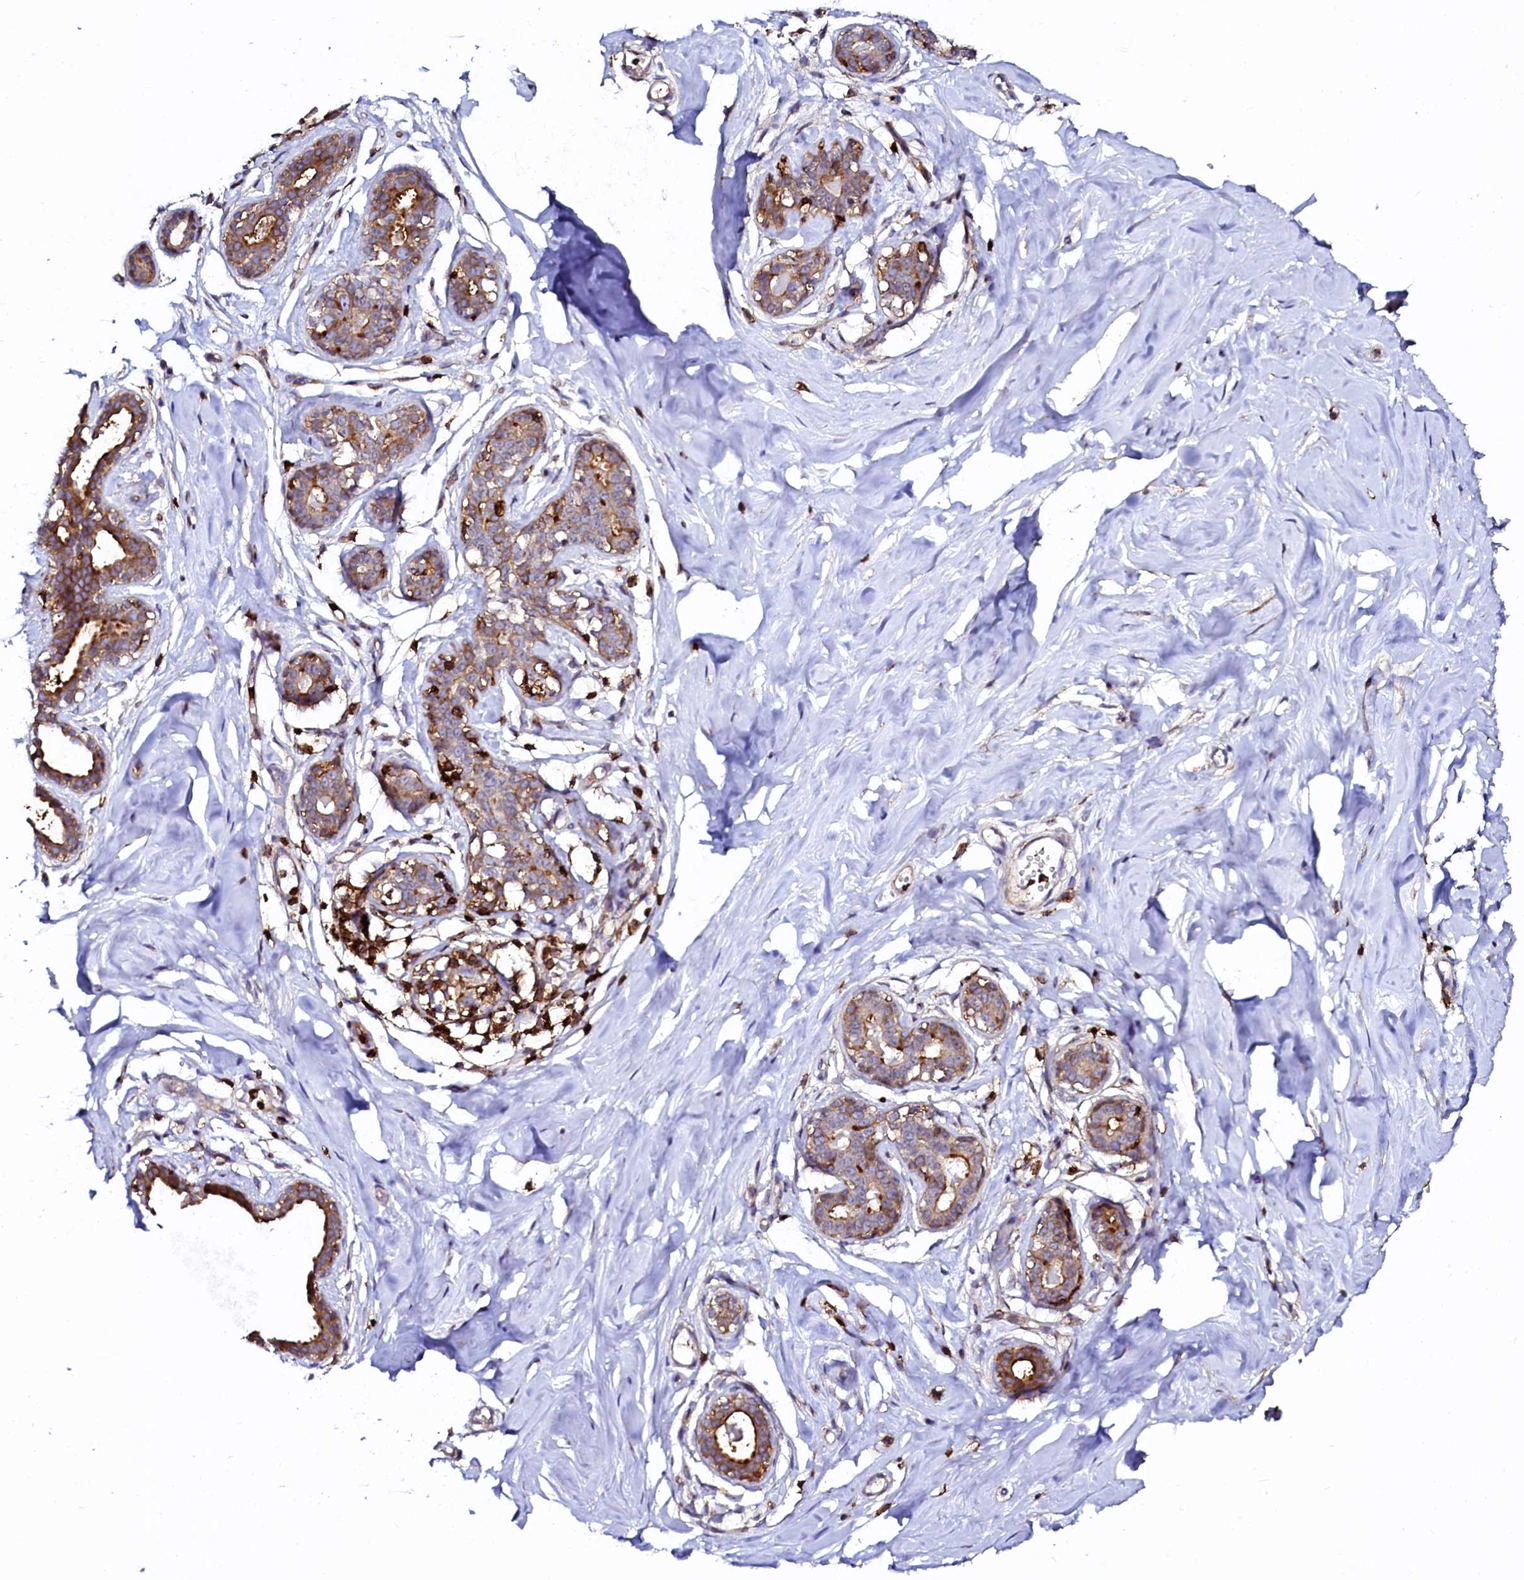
{"staining": {"intensity": "negative", "quantity": "none", "location": "none"}, "tissue": "breast", "cell_type": "Adipocytes", "image_type": "normal", "snomed": [{"axis": "morphology", "description": "Normal tissue, NOS"}, {"axis": "morphology", "description": "Adenoma, NOS"}, {"axis": "topography", "description": "Breast"}], "caption": "DAB (3,3'-diaminobenzidine) immunohistochemical staining of normal human breast exhibits no significant staining in adipocytes.", "gene": "AAAS", "patient": {"sex": "female", "age": 23}}